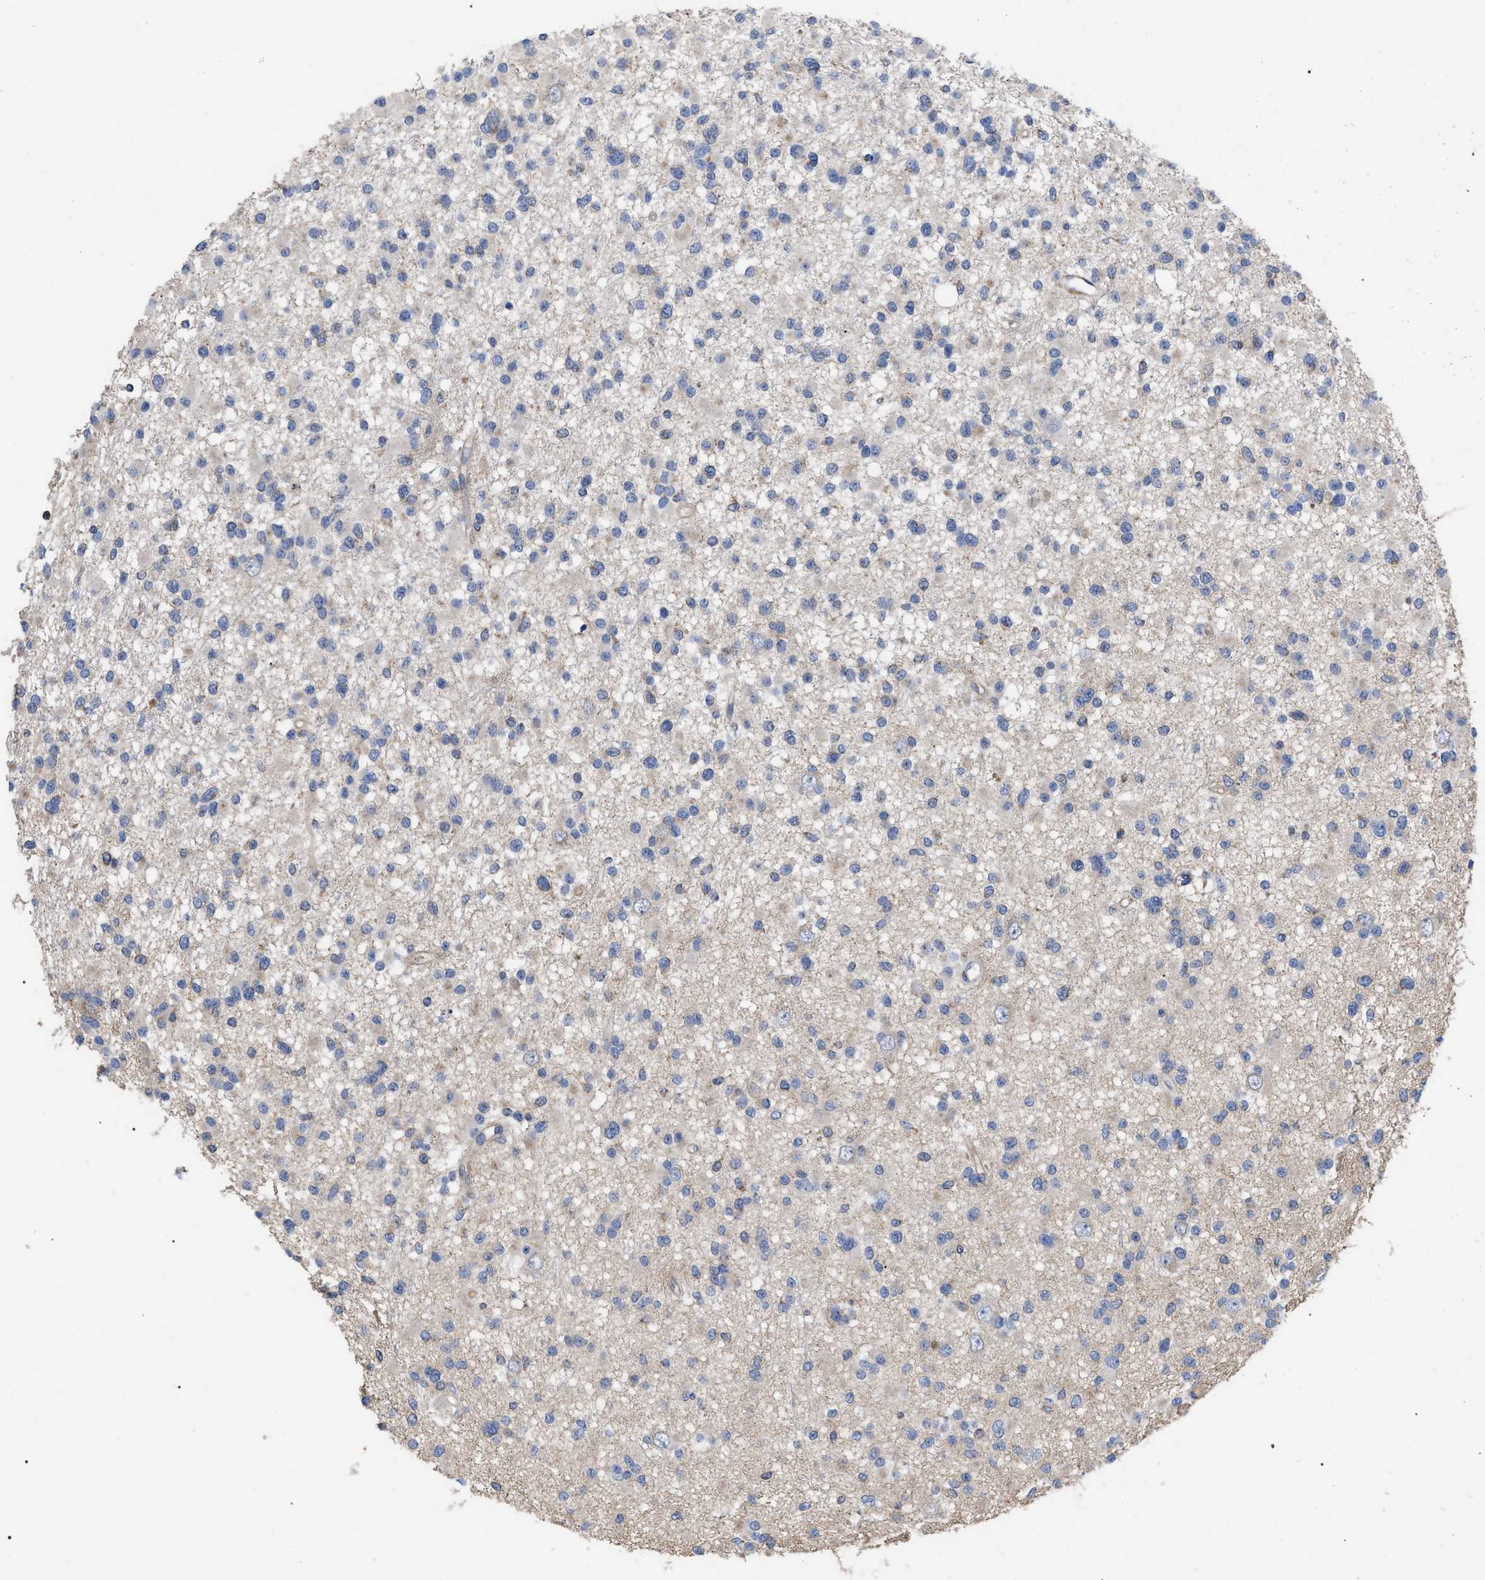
{"staining": {"intensity": "negative", "quantity": "none", "location": "none"}, "tissue": "glioma", "cell_type": "Tumor cells", "image_type": "cancer", "snomed": [{"axis": "morphology", "description": "Glioma, malignant, Low grade"}, {"axis": "topography", "description": "Brain"}], "caption": "Protein analysis of glioma reveals no significant positivity in tumor cells.", "gene": "FAM171A2", "patient": {"sex": "female", "age": 22}}